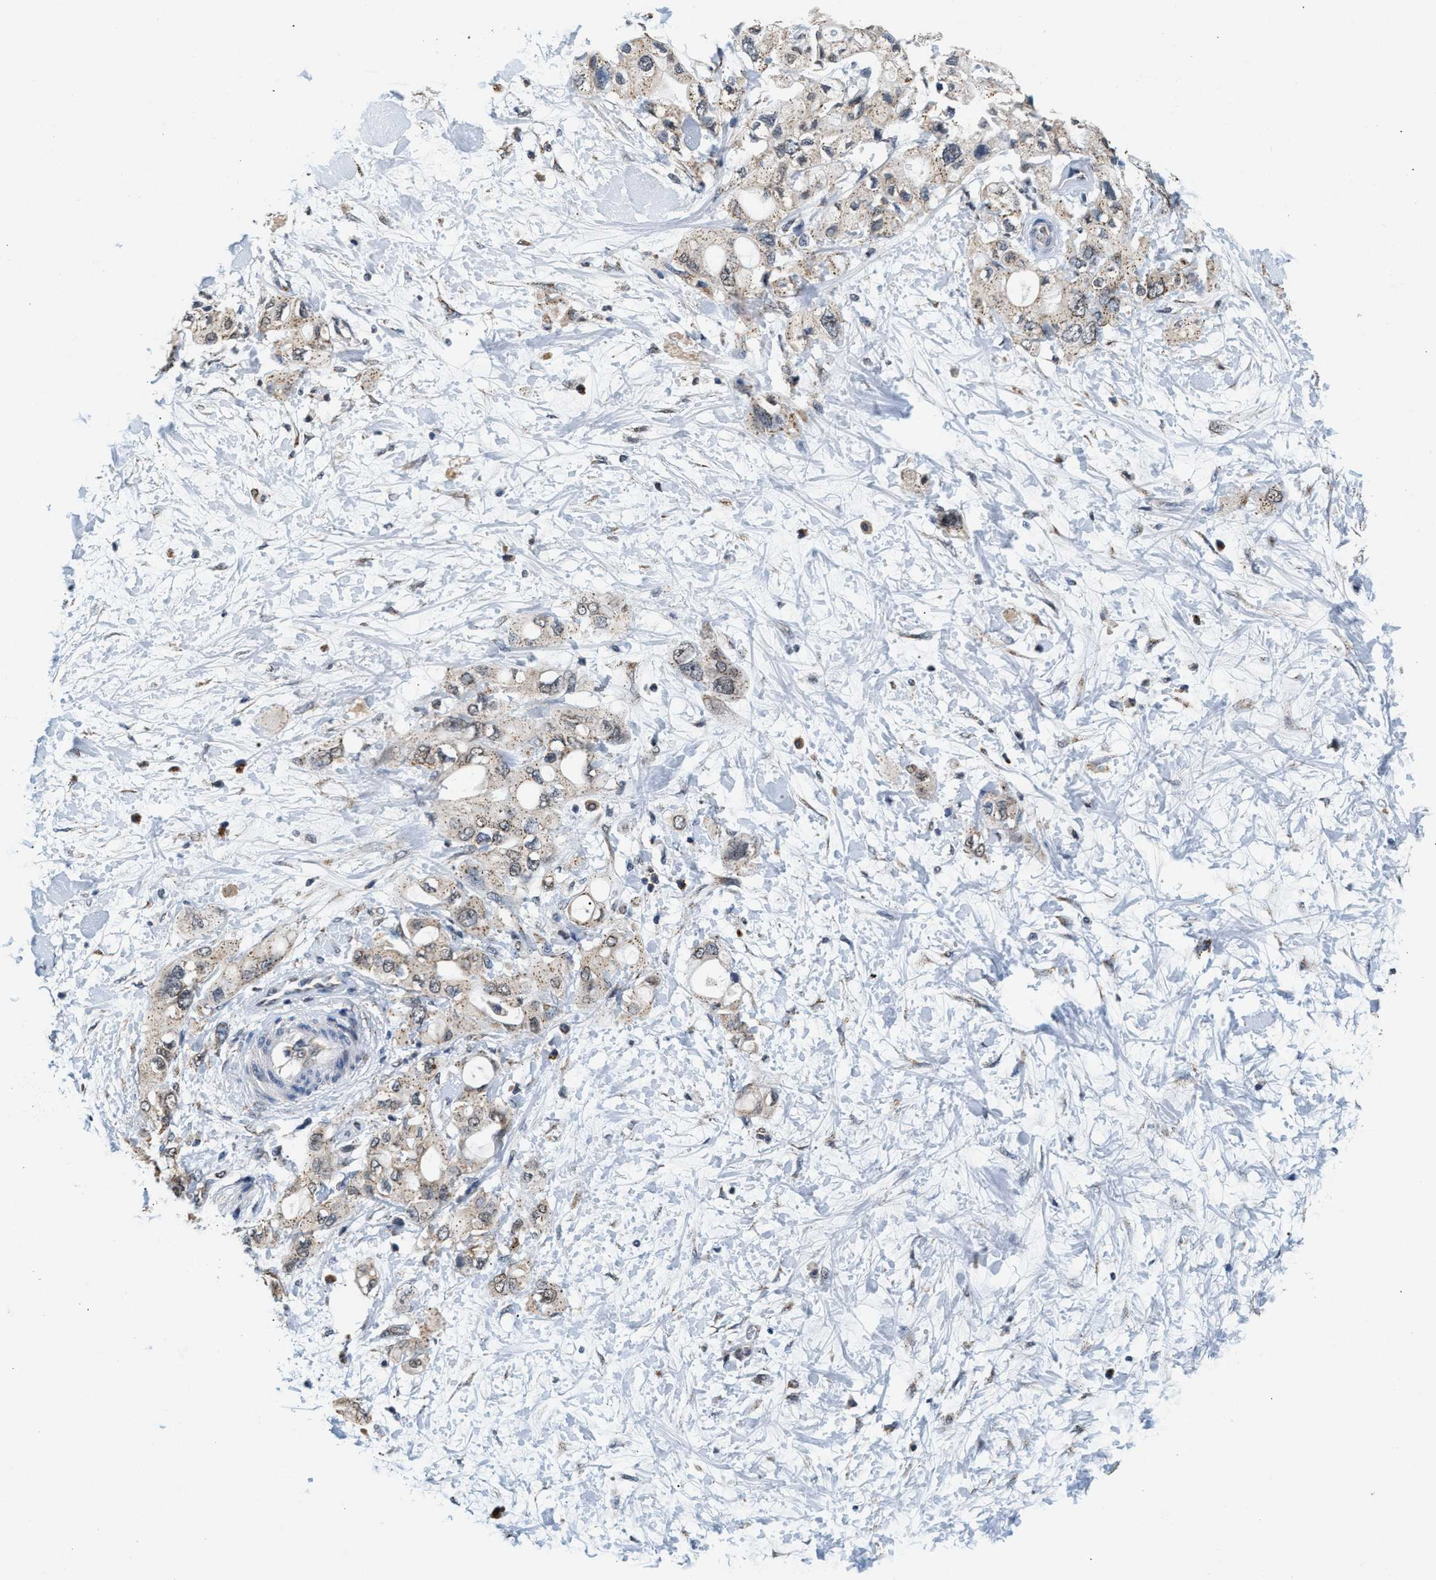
{"staining": {"intensity": "weak", "quantity": ">75%", "location": "cytoplasmic/membranous"}, "tissue": "pancreatic cancer", "cell_type": "Tumor cells", "image_type": "cancer", "snomed": [{"axis": "morphology", "description": "Adenocarcinoma, NOS"}, {"axis": "topography", "description": "Pancreas"}], "caption": "A high-resolution image shows immunohistochemistry (IHC) staining of pancreatic cancer (adenocarcinoma), which exhibits weak cytoplasmic/membranous staining in approximately >75% of tumor cells.", "gene": "KCNMB2", "patient": {"sex": "female", "age": 56}}